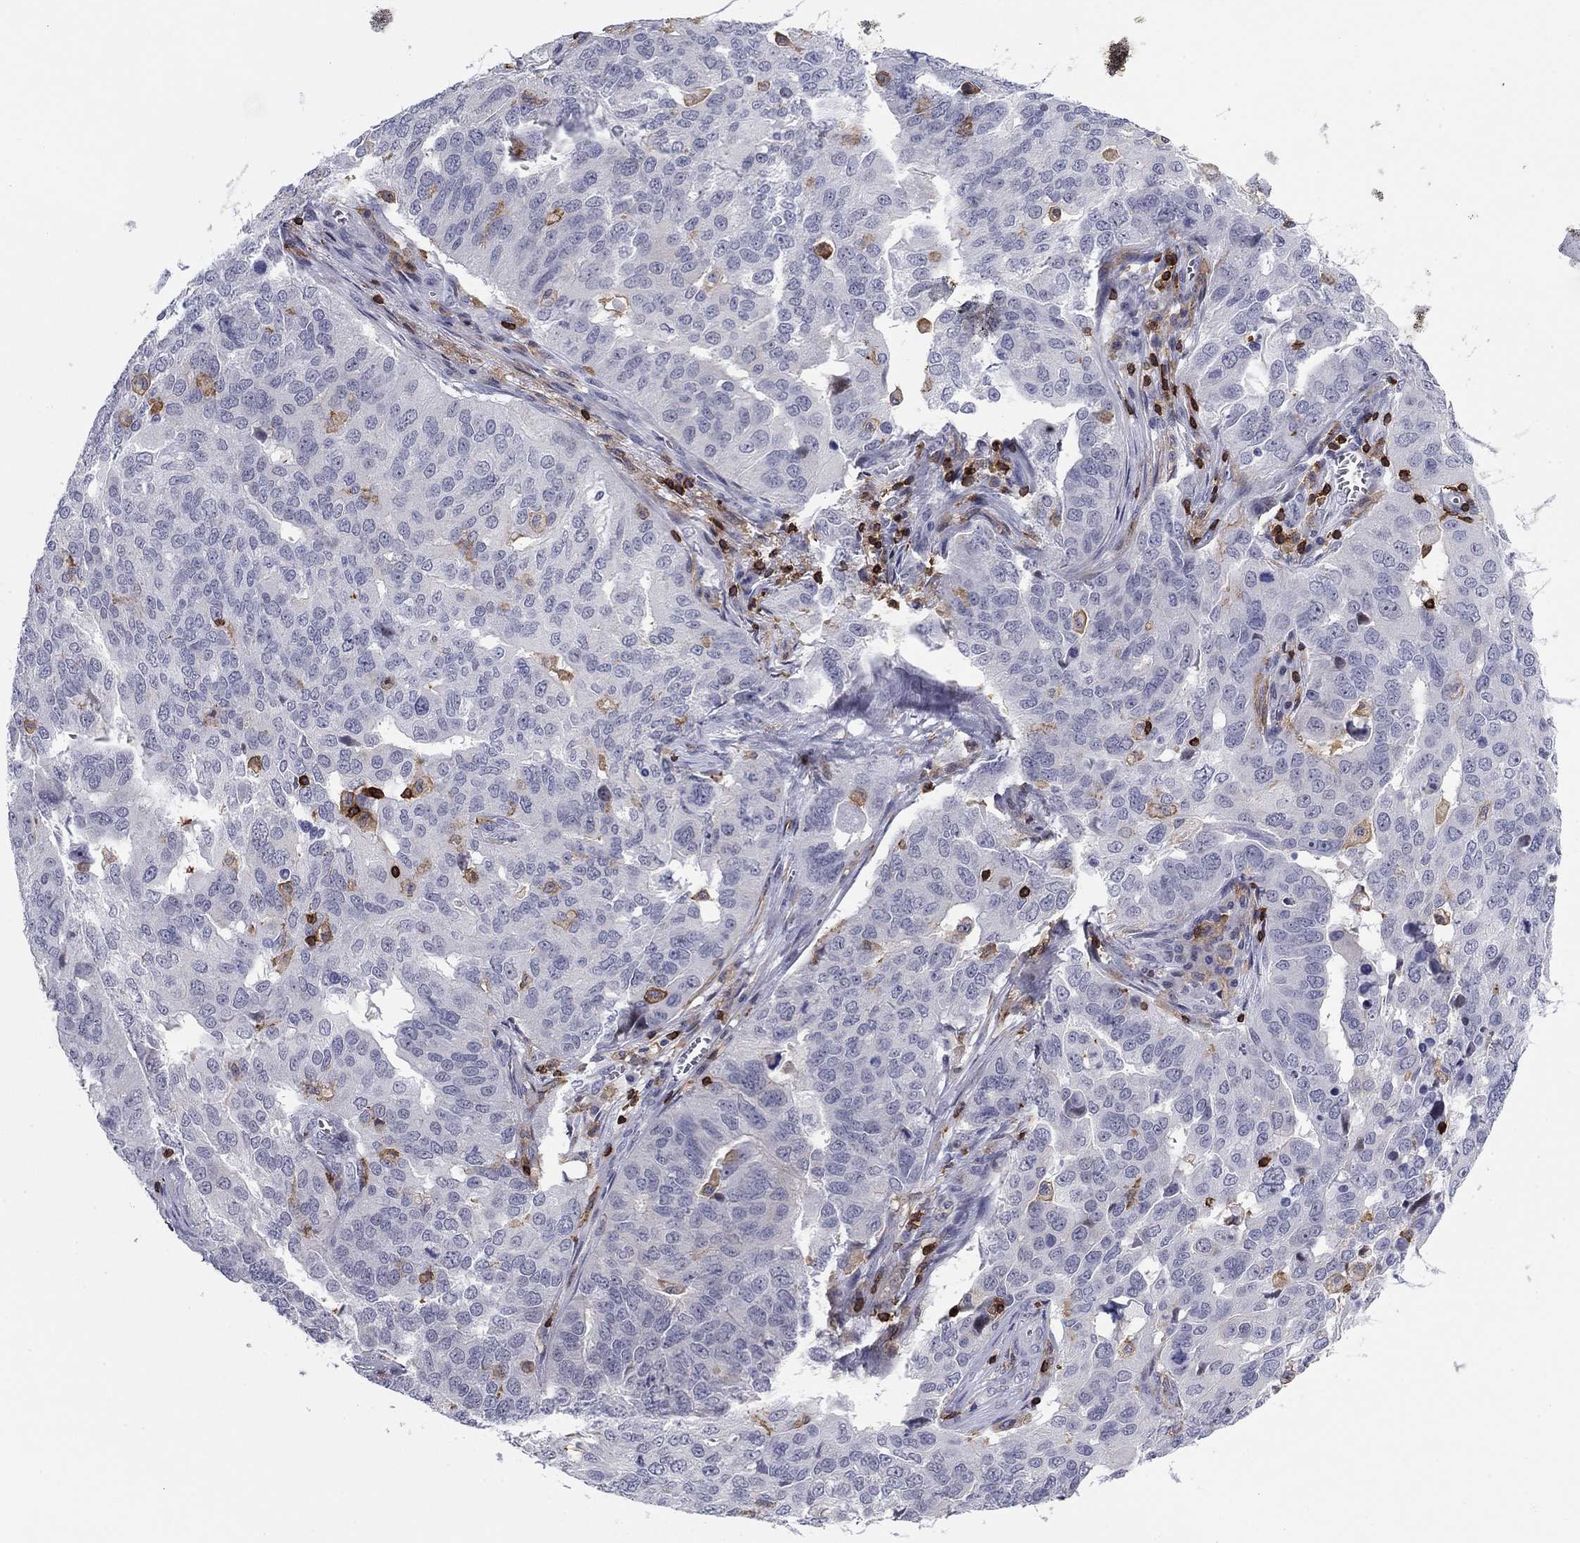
{"staining": {"intensity": "negative", "quantity": "none", "location": "none"}, "tissue": "ovarian cancer", "cell_type": "Tumor cells", "image_type": "cancer", "snomed": [{"axis": "morphology", "description": "Carcinoma, endometroid"}, {"axis": "topography", "description": "Soft tissue"}, {"axis": "topography", "description": "Ovary"}], "caption": "The histopathology image reveals no staining of tumor cells in endometroid carcinoma (ovarian).", "gene": "ARHGAP27", "patient": {"sex": "female", "age": 52}}